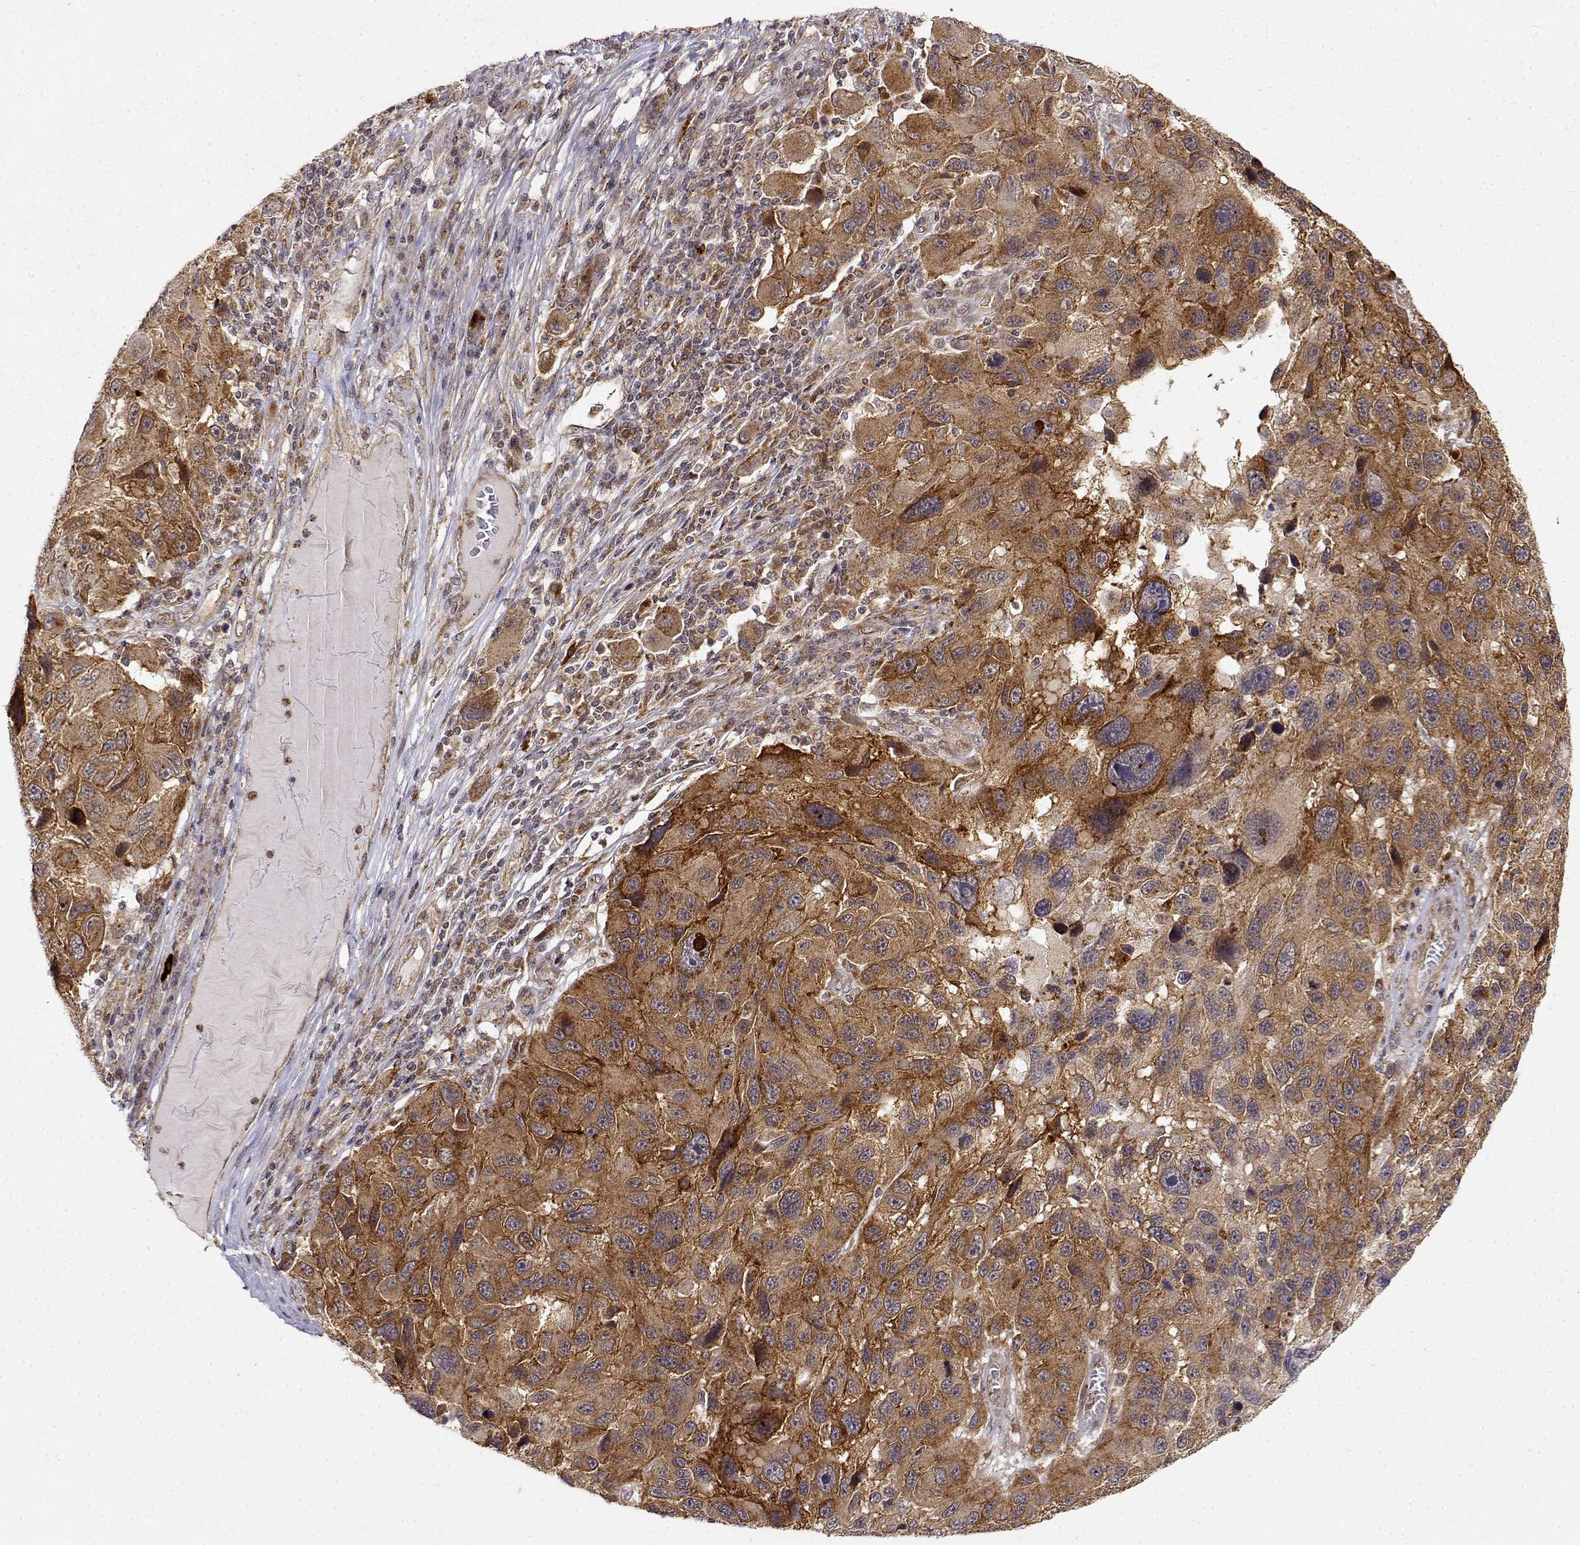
{"staining": {"intensity": "strong", "quantity": ">75%", "location": "cytoplasmic/membranous"}, "tissue": "melanoma", "cell_type": "Tumor cells", "image_type": "cancer", "snomed": [{"axis": "morphology", "description": "Malignant melanoma, NOS"}, {"axis": "topography", "description": "Skin"}], "caption": "Approximately >75% of tumor cells in human malignant melanoma display strong cytoplasmic/membranous protein positivity as visualized by brown immunohistochemical staining.", "gene": "RNF13", "patient": {"sex": "male", "age": 53}}